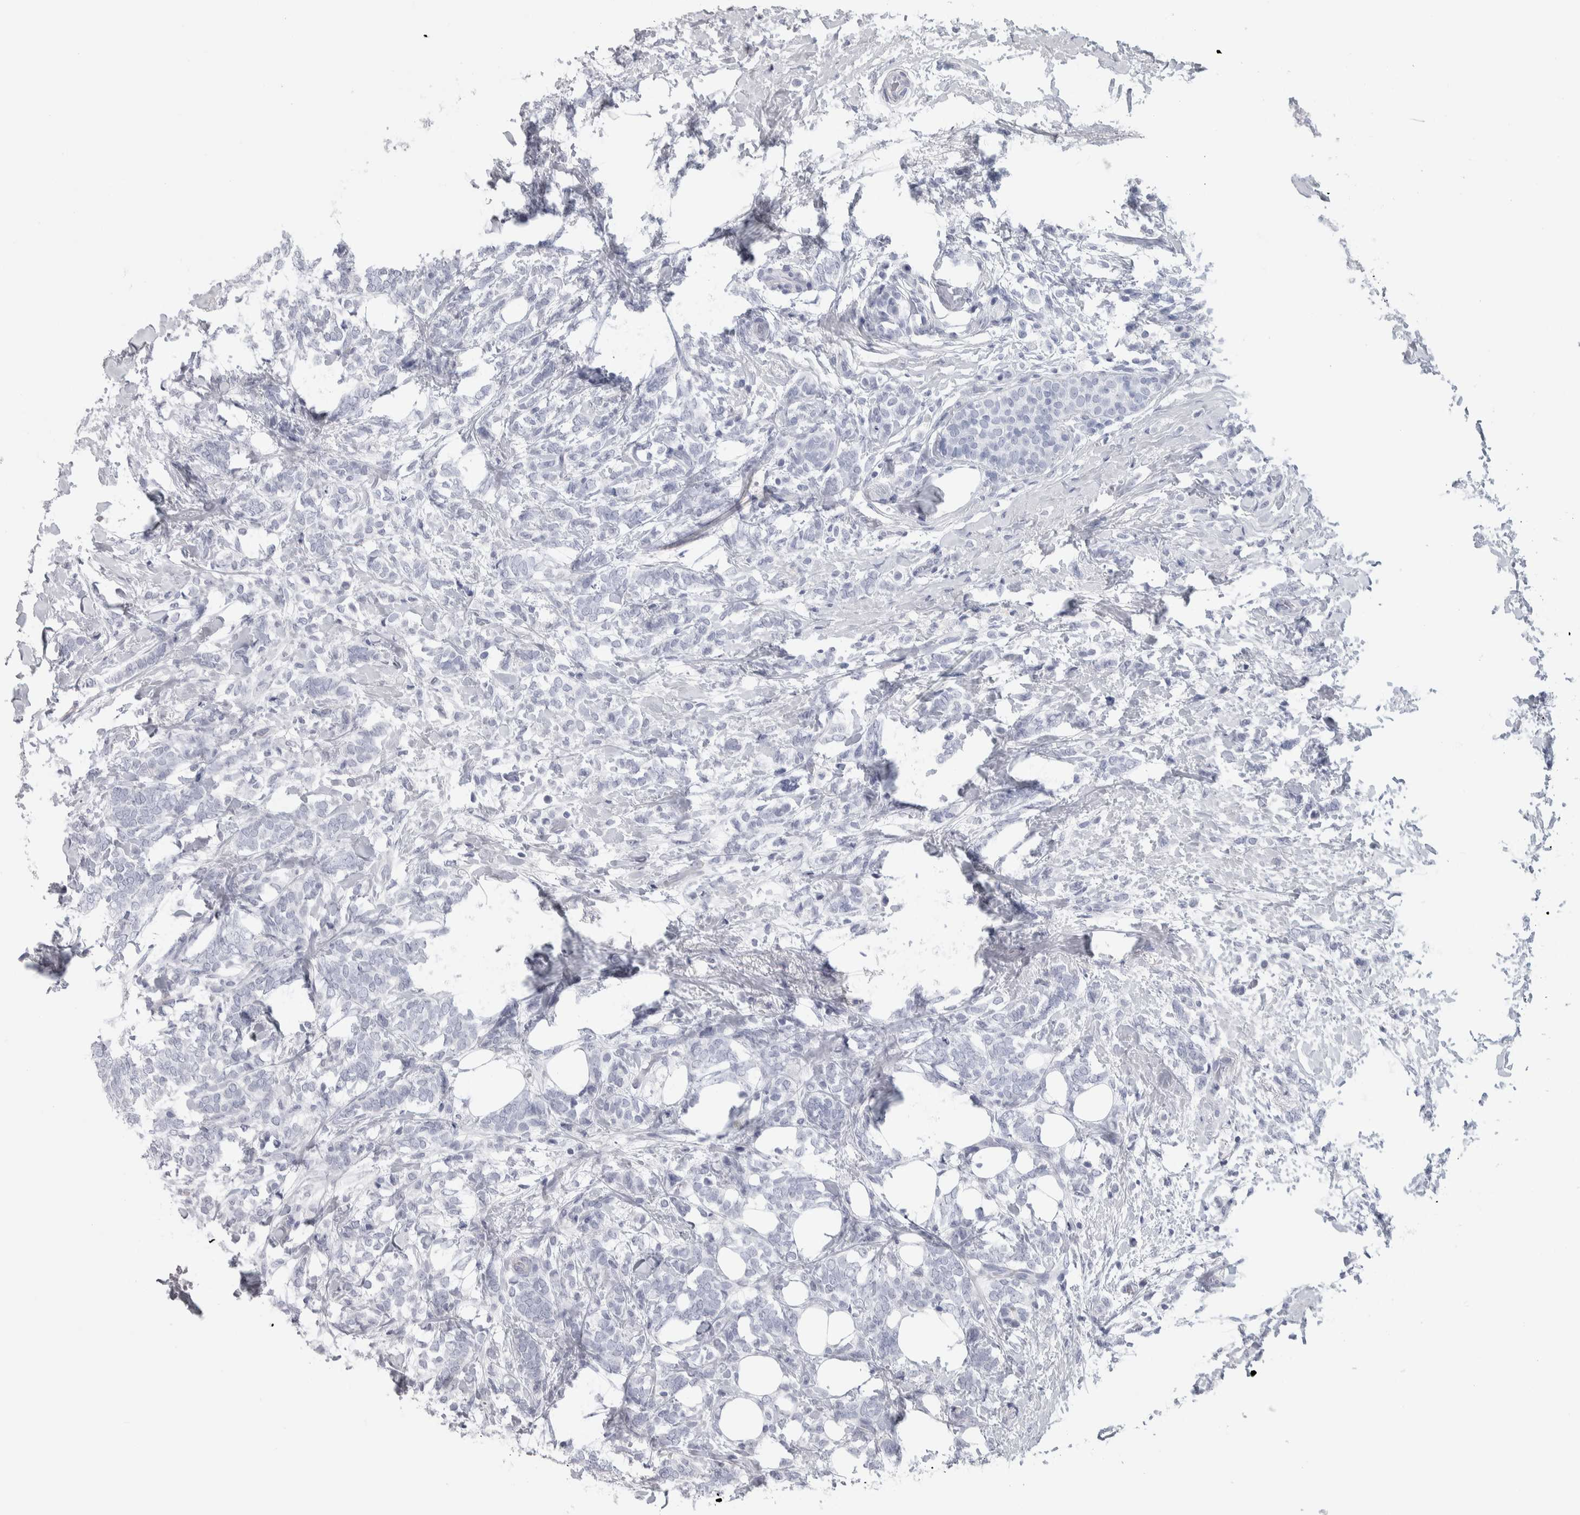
{"staining": {"intensity": "negative", "quantity": "none", "location": "none"}, "tissue": "breast cancer", "cell_type": "Tumor cells", "image_type": "cancer", "snomed": [{"axis": "morphology", "description": "Lobular carcinoma"}, {"axis": "topography", "description": "Breast"}], "caption": "DAB (3,3'-diaminobenzidine) immunohistochemical staining of breast cancer reveals no significant expression in tumor cells. The staining is performed using DAB (3,3'-diaminobenzidine) brown chromogen with nuclei counter-stained in using hematoxylin.", "gene": "ZNF862", "patient": {"sex": "female", "age": 50}}